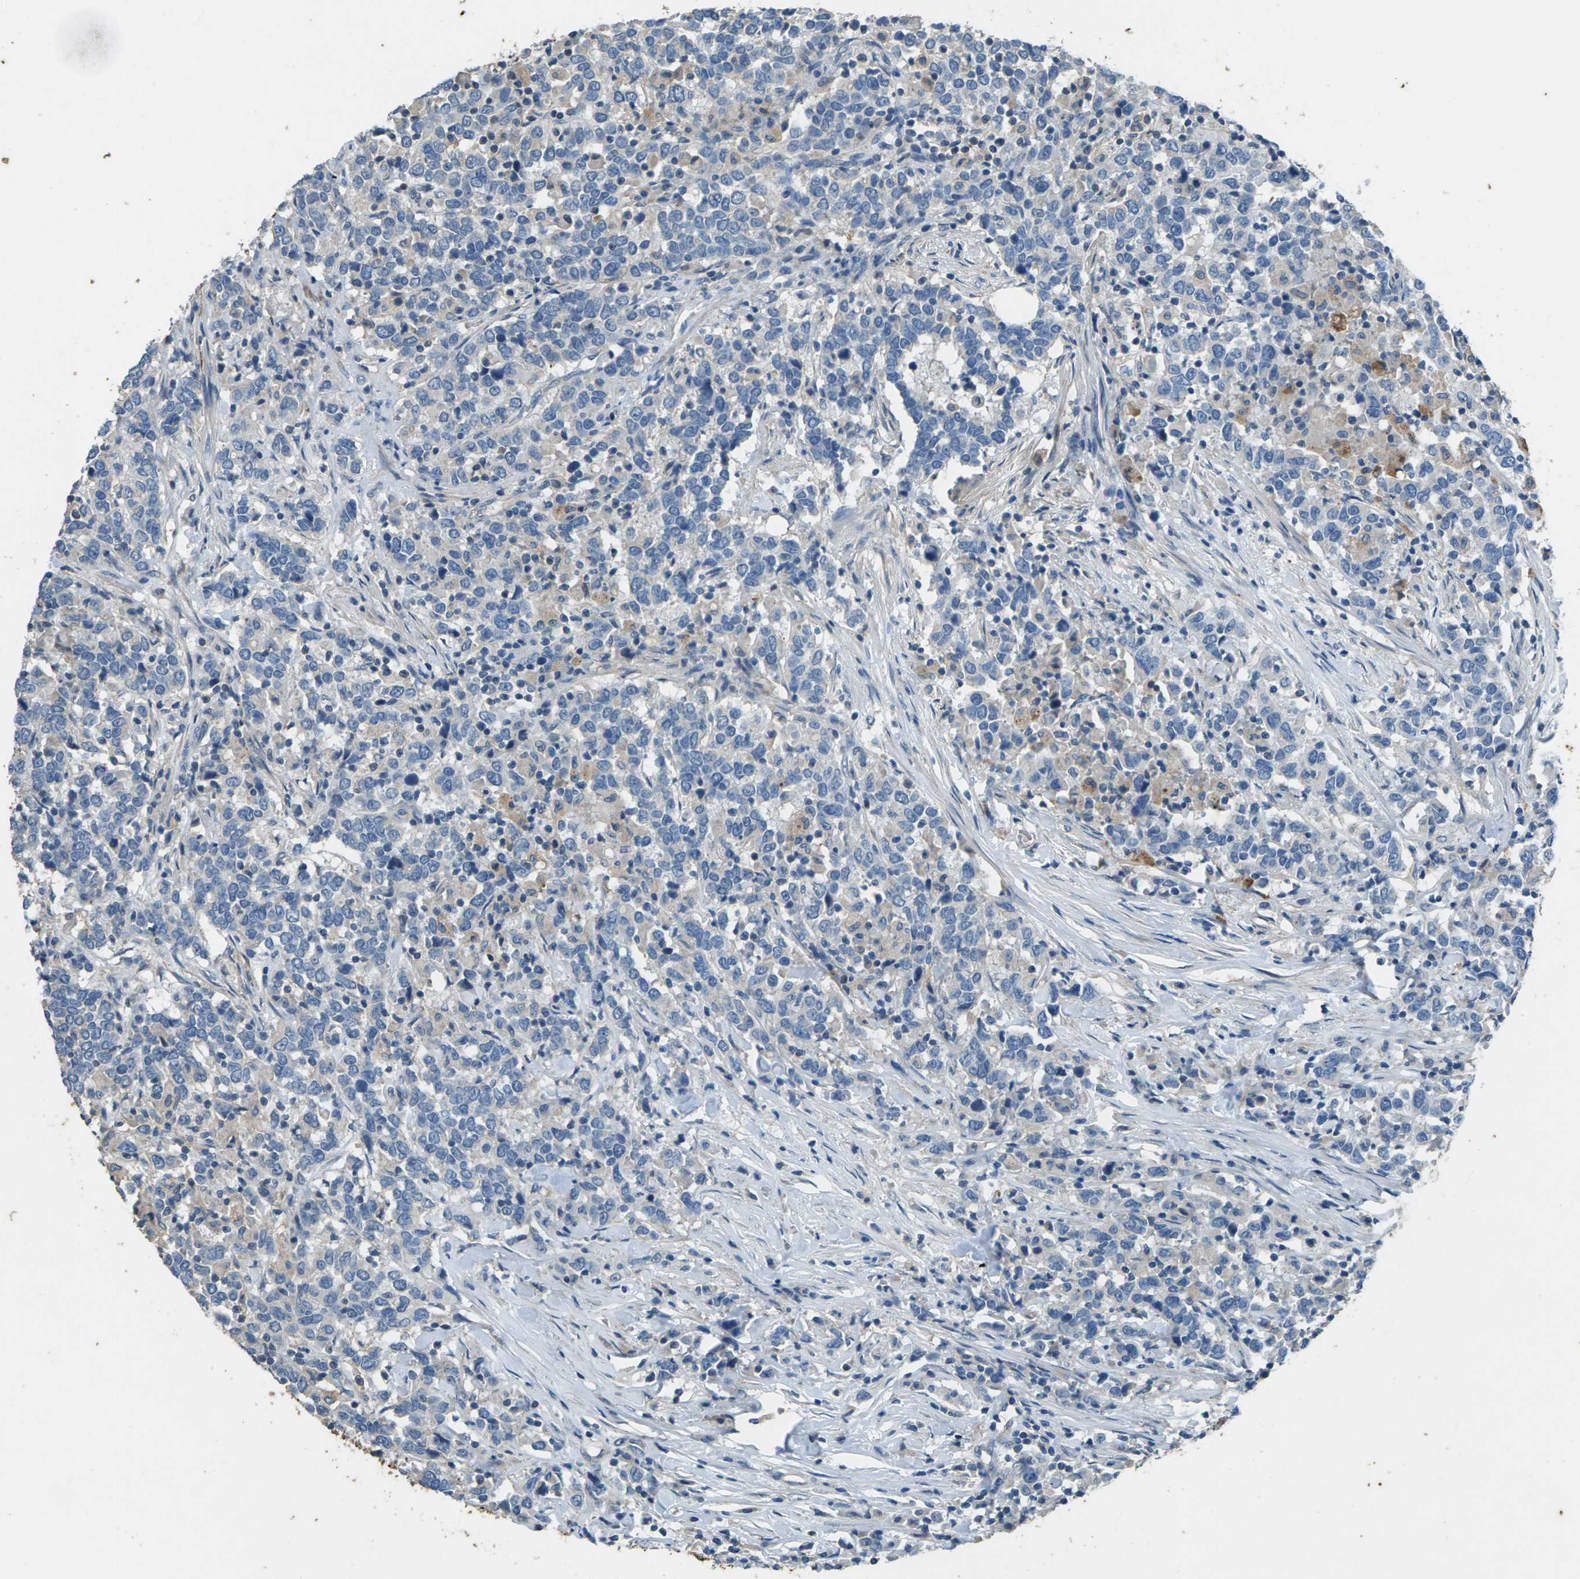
{"staining": {"intensity": "weak", "quantity": "<25%", "location": "cytoplasmic/membranous"}, "tissue": "urothelial cancer", "cell_type": "Tumor cells", "image_type": "cancer", "snomed": [{"axis": "morphology", "description": "Urothelial carcinoma, High grade"}, {"axis": "topography", "description": "Urinary bladder"}], "caption": "Tumor cells show no significant staining in high-grade urothelial carcinoma.", "gene": "SIGLEC14", "patient": {"sex": "male", "age": 61}}